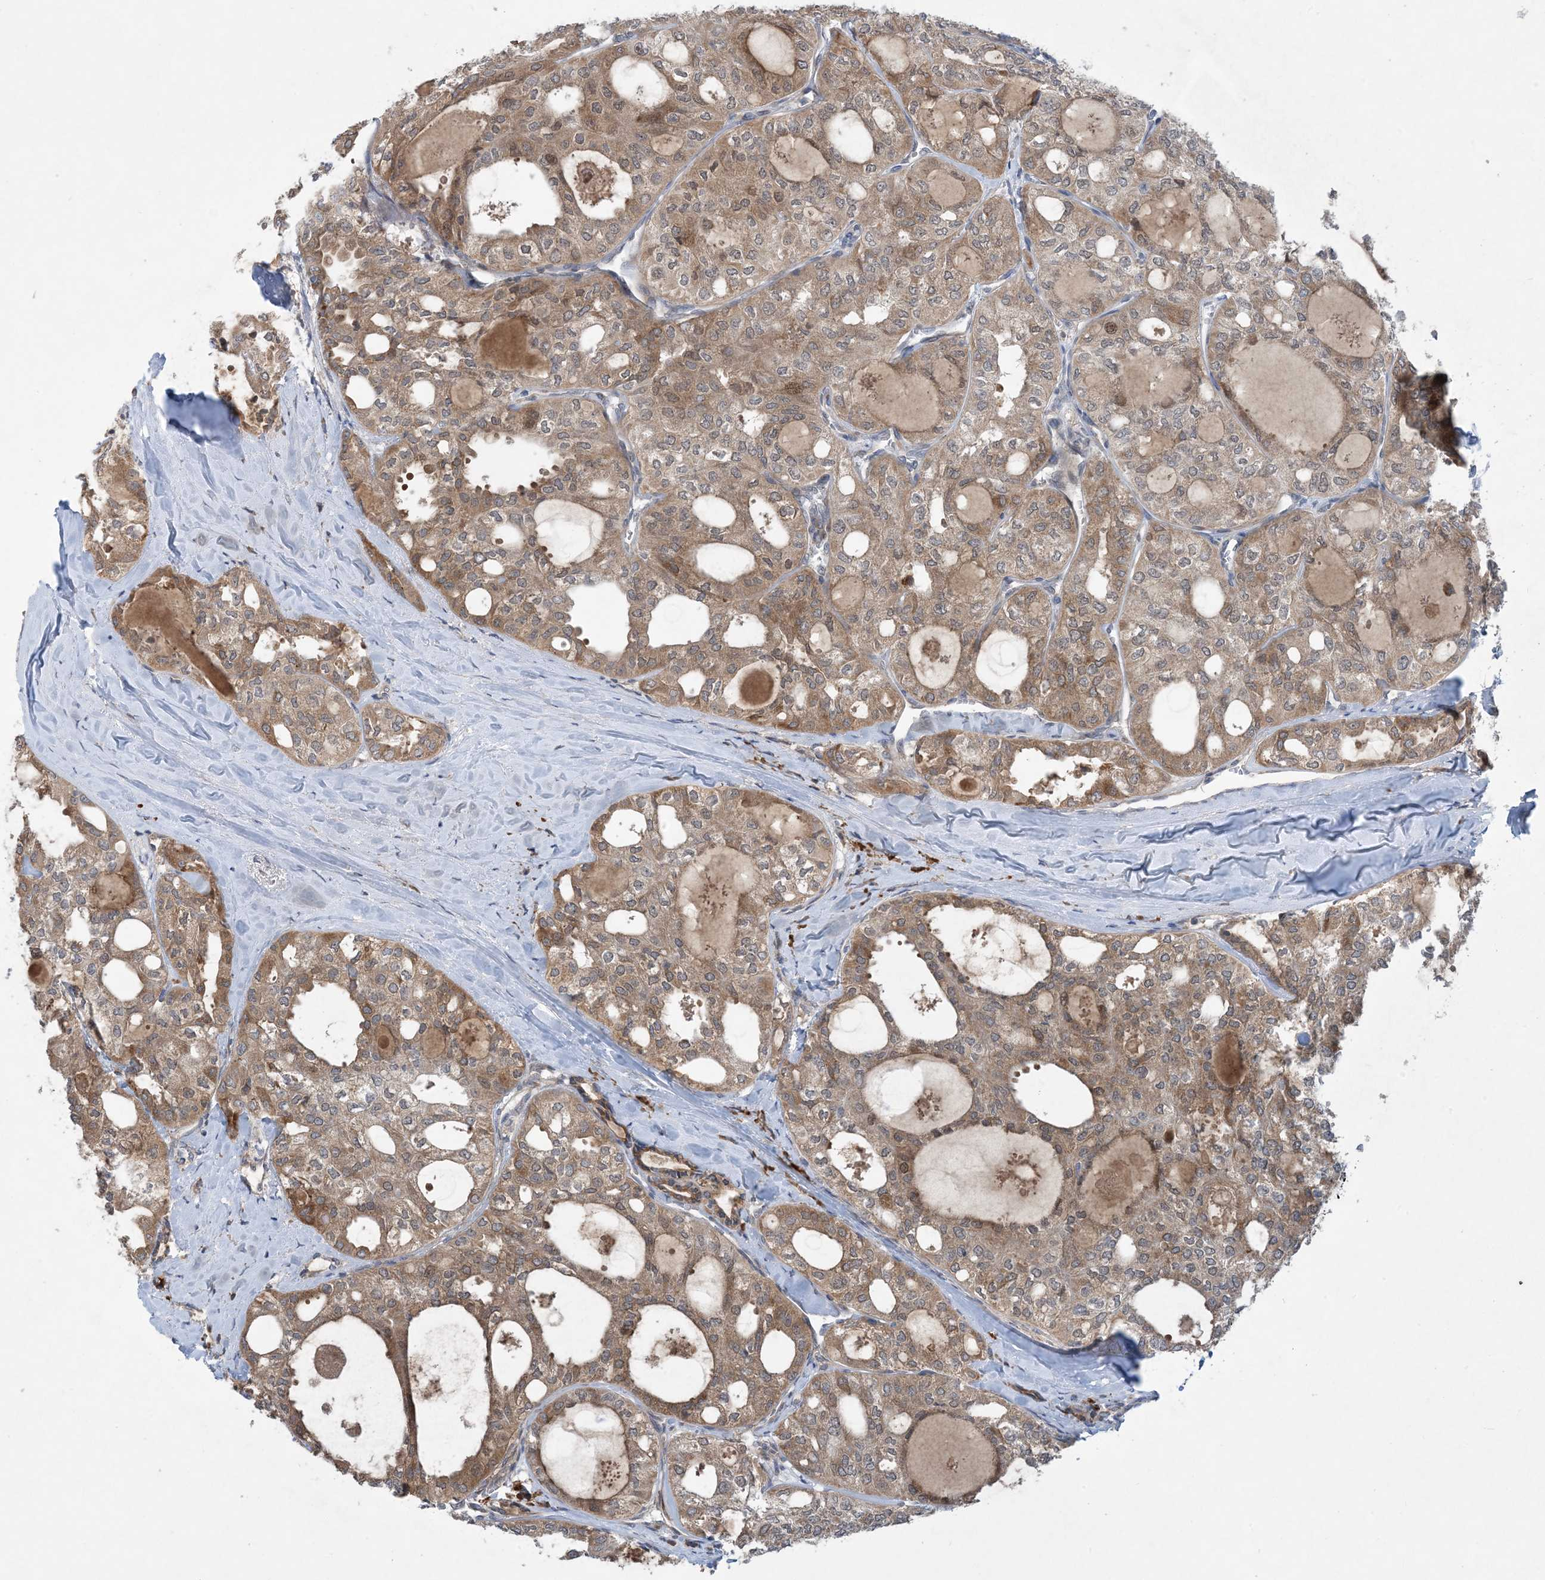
{"staining": {"intensity": "moderate", "quantity": ">75%", "location": "cytoplasmic/membranous"}, "tissue": "thyroid cancer", "cell_type": "Tumor cells", "image_type": "cancer", "snomed": [{"axis": "morphology", "description": "Follicular adenoma carcinoma, NOS"}, {"axis": "topography", "description": "Thyroid gland"}], "caption": "Protein expression analysis of thyroid cancer (follicular adenoma carcinoma) reveals moderate cytoplasmic/membranous expression in approximately >75% of tumor cells.", "gene": "PHOSPHO2", "patient": {"sex": "male", "age": 75}}